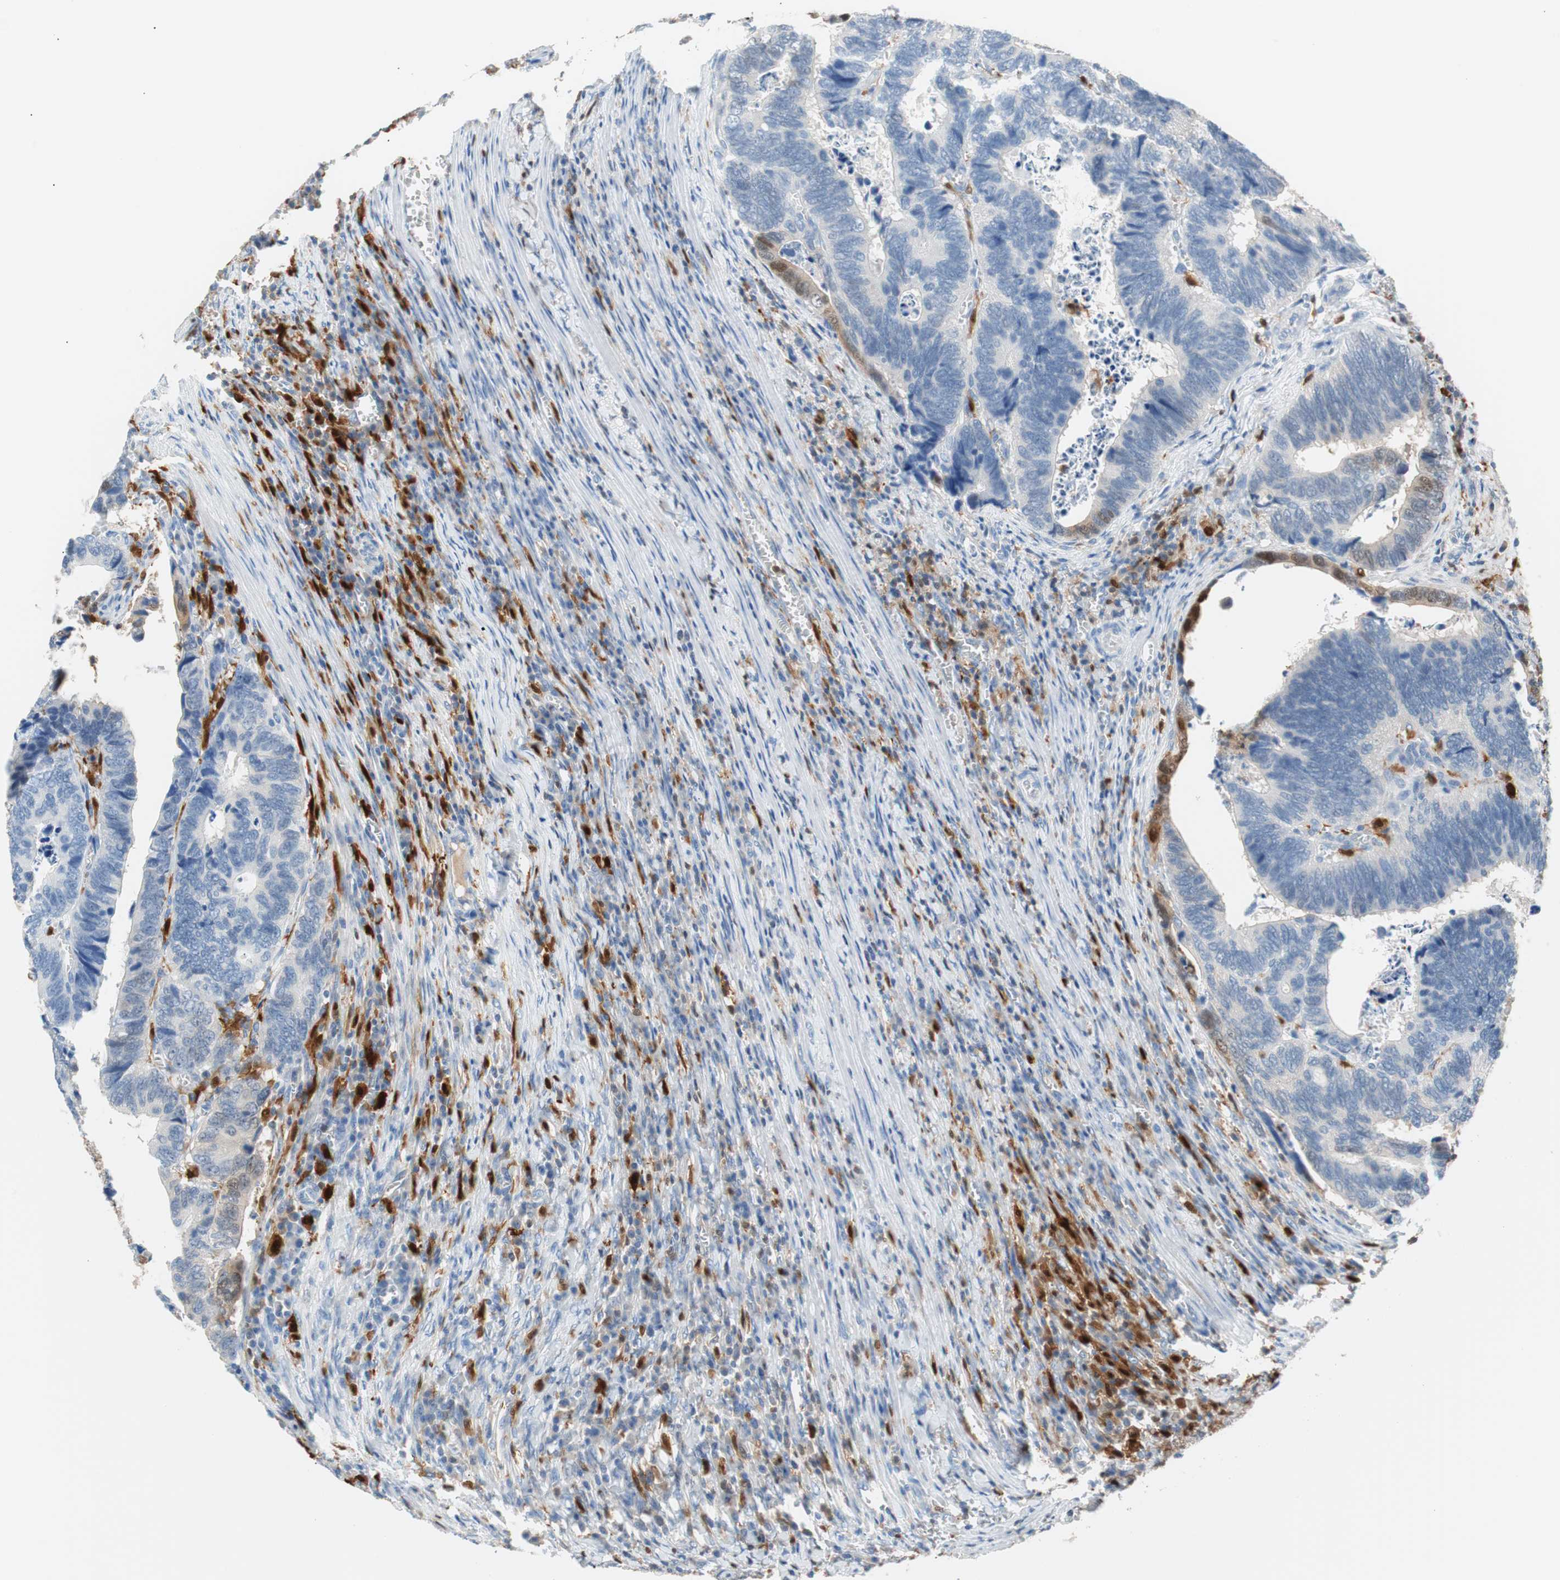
{"staining": {"intensity": "moderate", "quantity": "<25%", "location": "cytoplasmic/membranous,nuclear"}, "tissue": "colorectal cancer", "cell_type": "Tumor cells", "image_type": "cancer", "snomed": [{"axis": "morphology", "description": "Adenocarcinoma, NOS"}, {"axis": "topography", "description": "Colon"}], "caption": "Colorectal cancer stained with immunohistochemistry (IHC) reveals moderate cytoplasmic/membranous and nuclear expression in approximately <25% of tumor cells.", "gene": "IL18", "patient": {"sex": "male", "age": 72}}